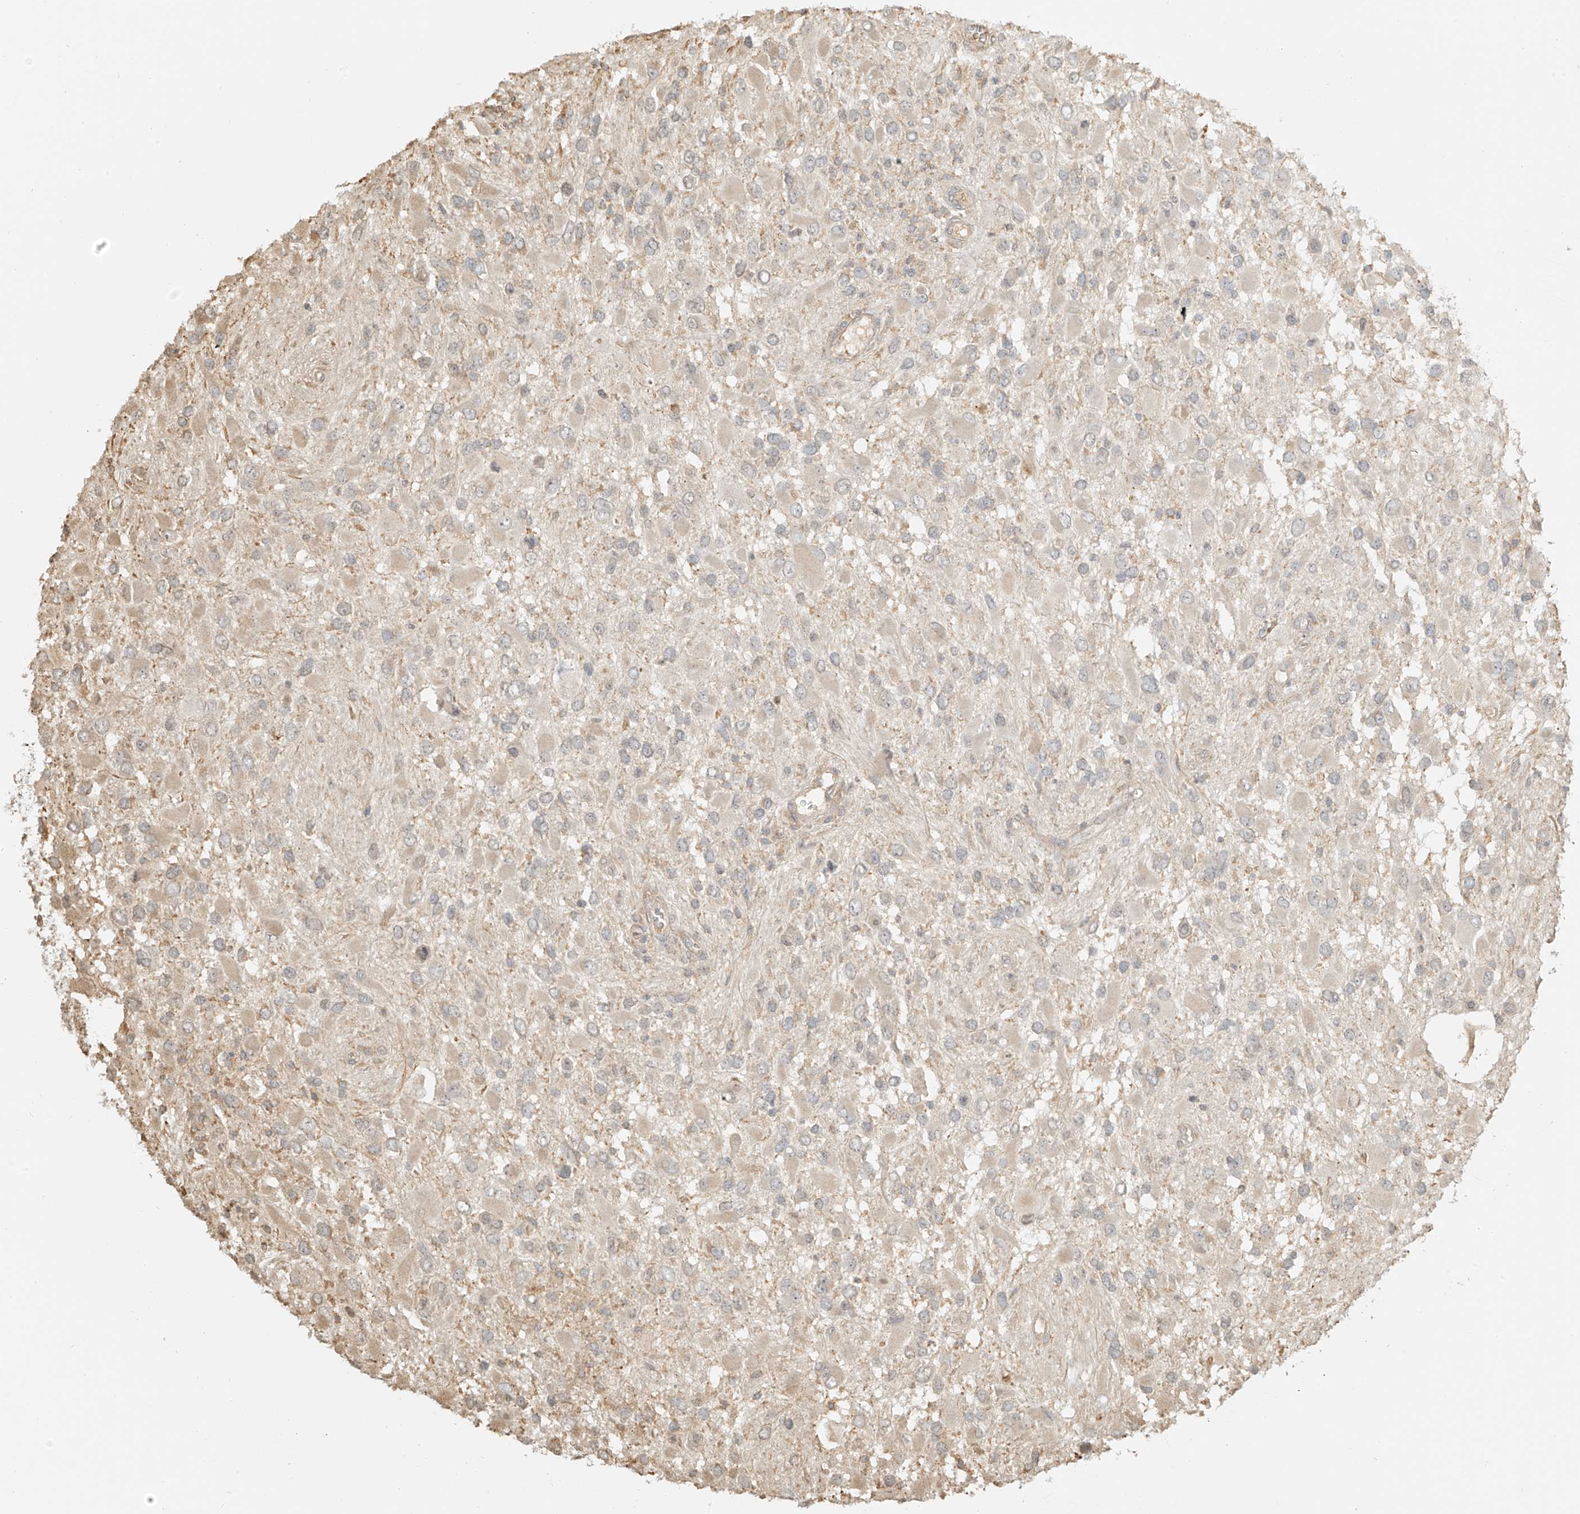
{"staining": {"intensity": "negative", "quantity": "none", "location": "none"}, "tissue": "glioma", "cell_type": "Tumor cells", "image_type": "cancer", "snomed": [{"axis": "morphology", "description": "Glioma, malignant, High grade"}, {"axis": "topography", "description": "Brain"}], "caption": "Malignant glioma (high-grade) was stained to show a protein in brown. There is no significant staining in tumor cells.", "gene": "UPK1B", "patient": {"sex": "male", "age": 53}}